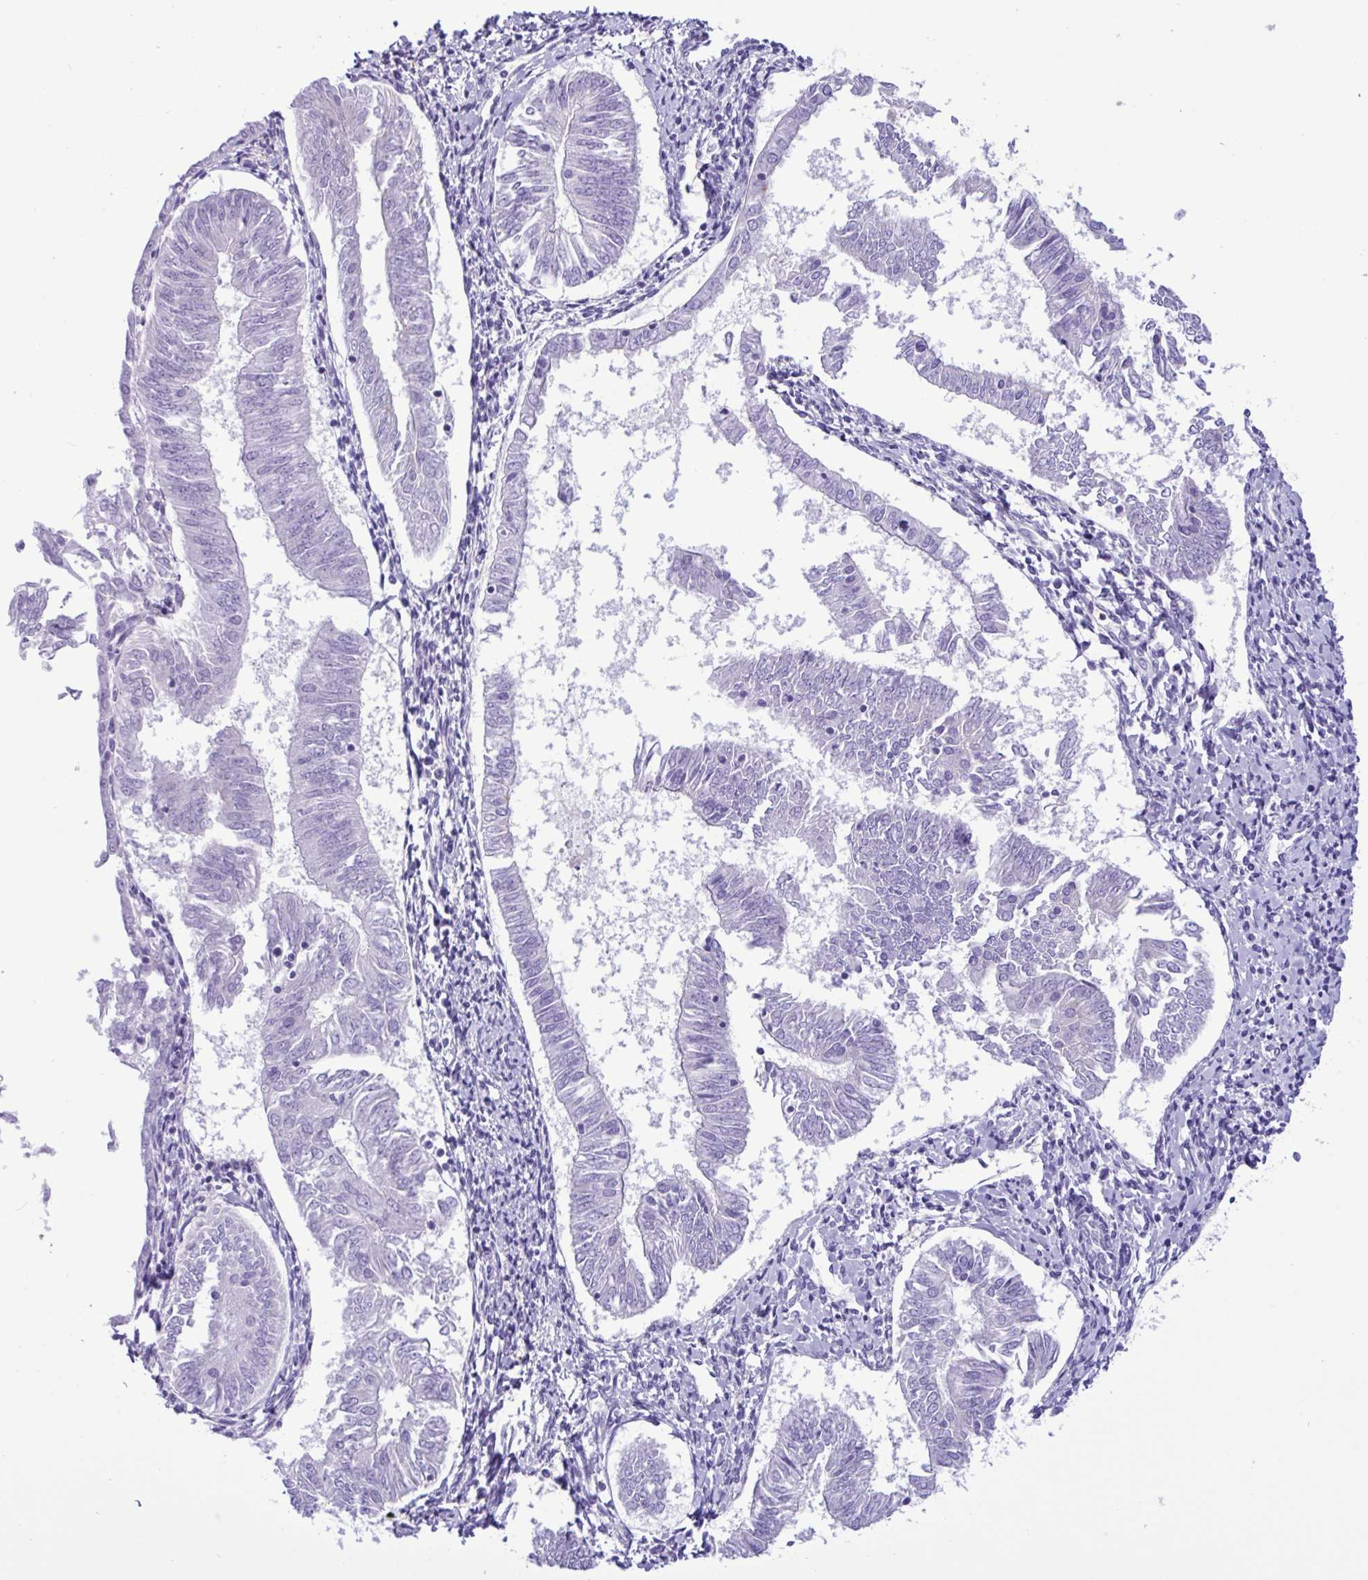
{"staining": {"intensity": "negative", "quantity": "none", "location": "none"}, "tissue": "endometrial cancer", "cell_type": "Tumor cells", "image_type": "cancer", "snomed": [{"axis": "morphology", "description": "Adenocarcinoma, NOS"}, {"axis": "topography", "description": "Endometrium"}], "caption": "Tumor cells show no significant protein staining in endometrial cancer.", "gene": "SREBF1", "patient": {"sex": "female", "age": 58}}